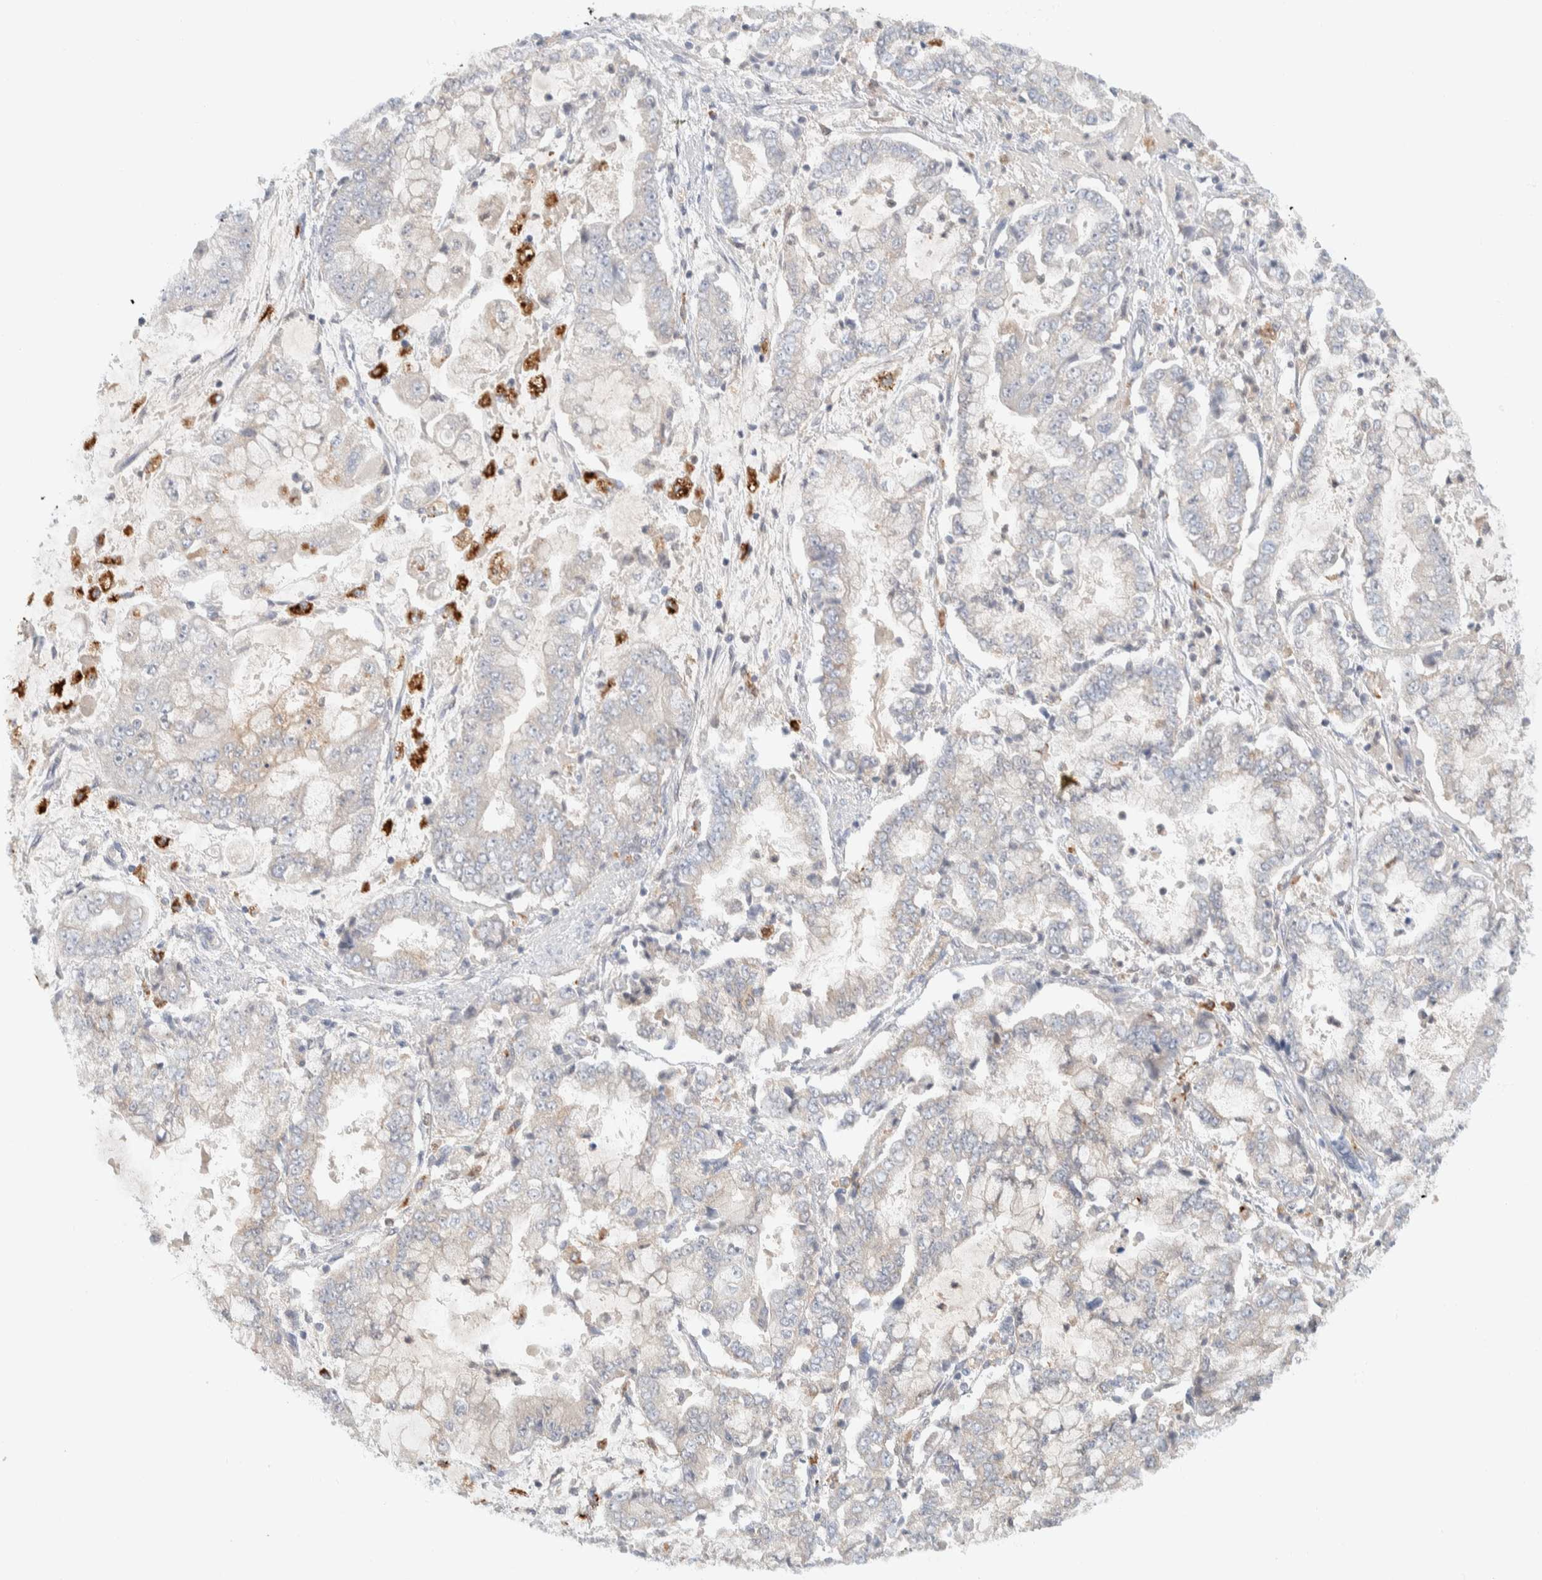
{"staining": {"intensity": "weak", "quantity": "<25%", "location": "cytoplasmic/membranous"}, "tissue": "stomach cancer", "cell_type": "Tumor cells", "image_type": "cancer", "snomed": [{"axis": "morphology", "description": "Adenocarcinoma, NOS"}, {"axis": "topography", "description": "Stomach"}], "caption": "Protein analysis of stomach cancer (adenocarcinoma) exhibits no significant positivity in tumor cells.", "gene": "GCLM", "patient": {"sex": "male", "age": 76}}